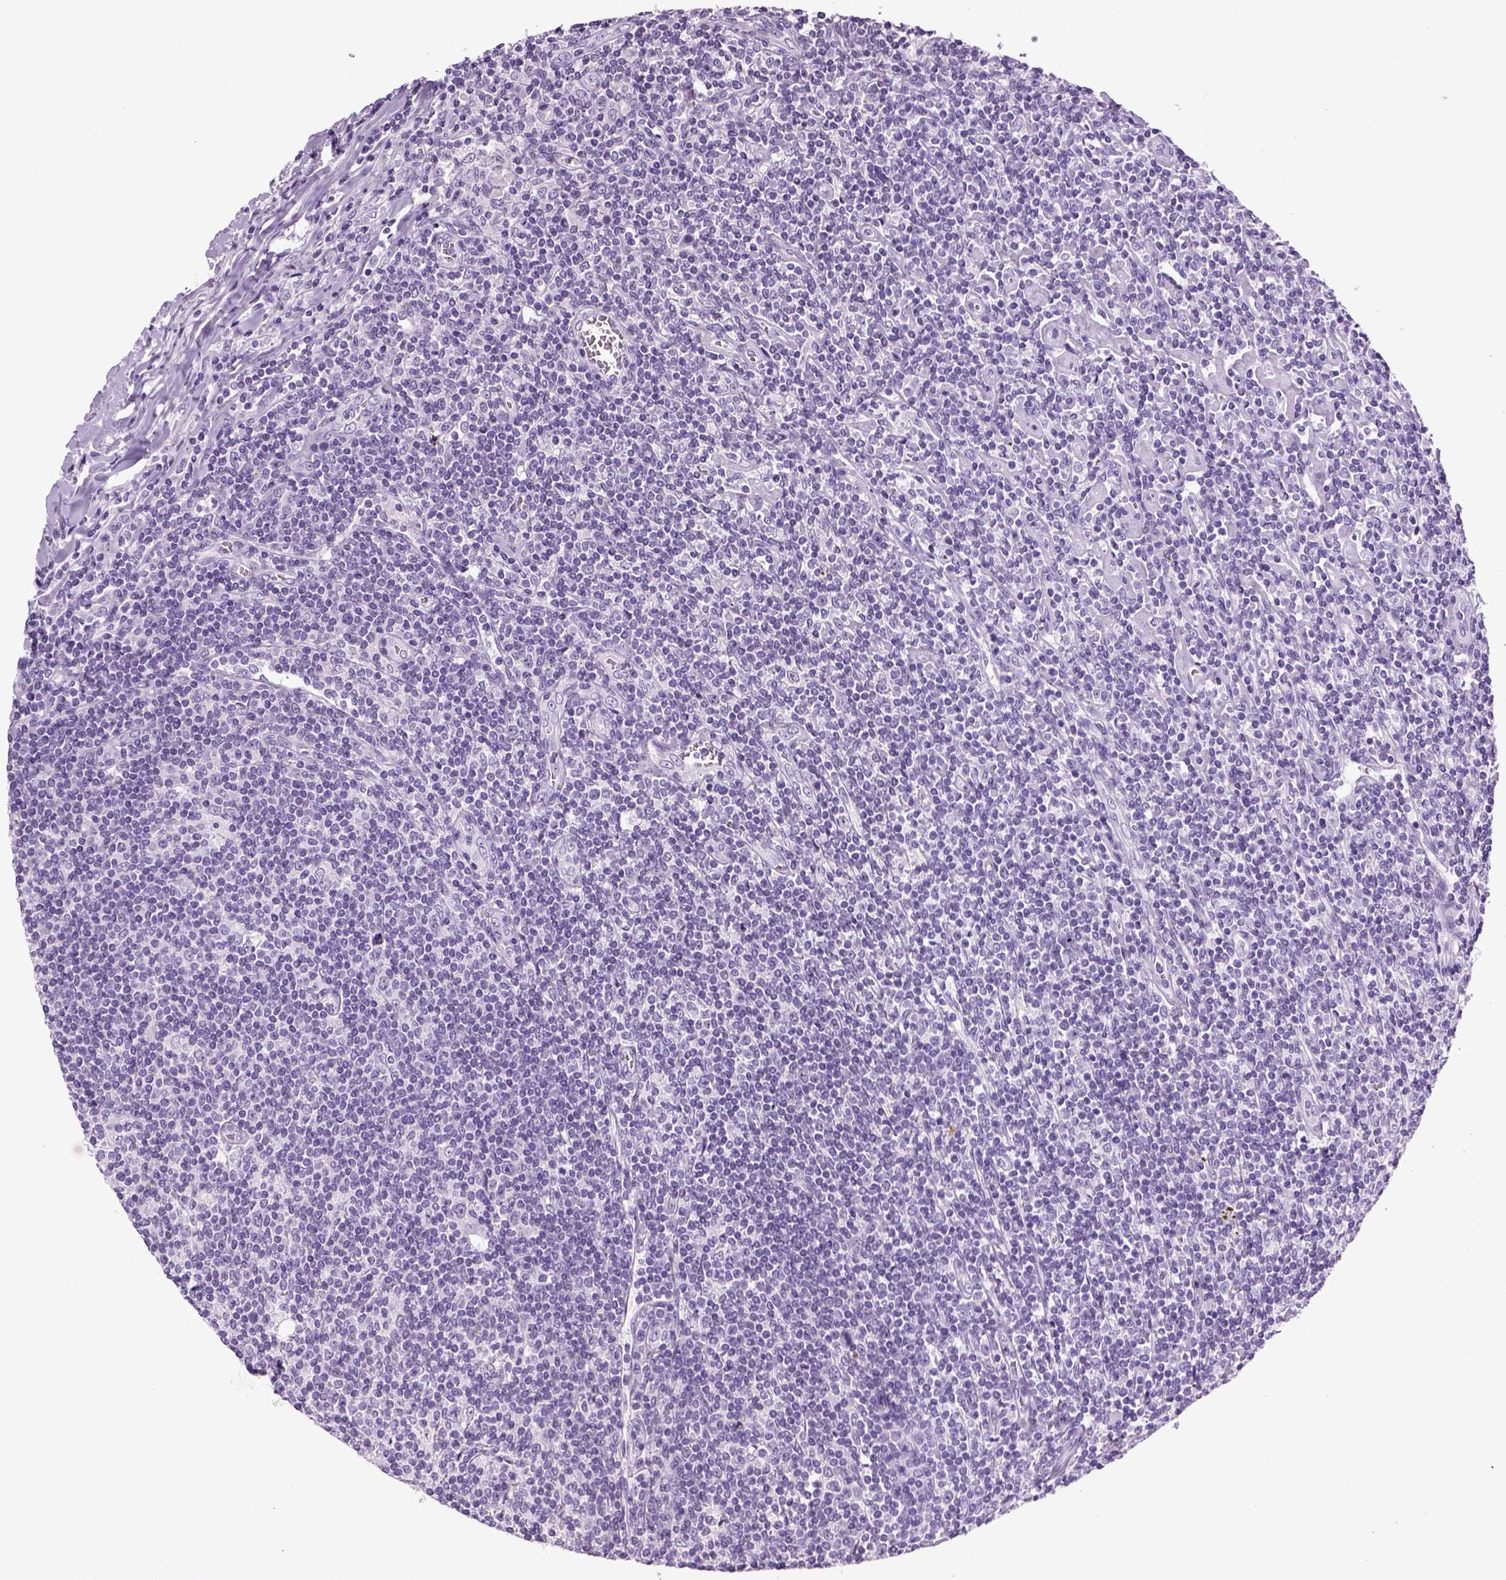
{"staining": {"intensity": "negative", "quantity": "none", "location": "none"}, "tissue": "lymphoma", "cell_type": "Tumor cells", "image_type": "cancer", "snomed": [{"axis": "morphology", "description": "Hodgkin's disease, NOS"}, {"axis": "topography", "description": "Lymph node"}], "caption": "This is an immunohistochemistry histopathology image of human lymphoma. There is no staining in tumor cells.", "gene": "HMCN2", "patient": {"sex": "male", "age": 40}}